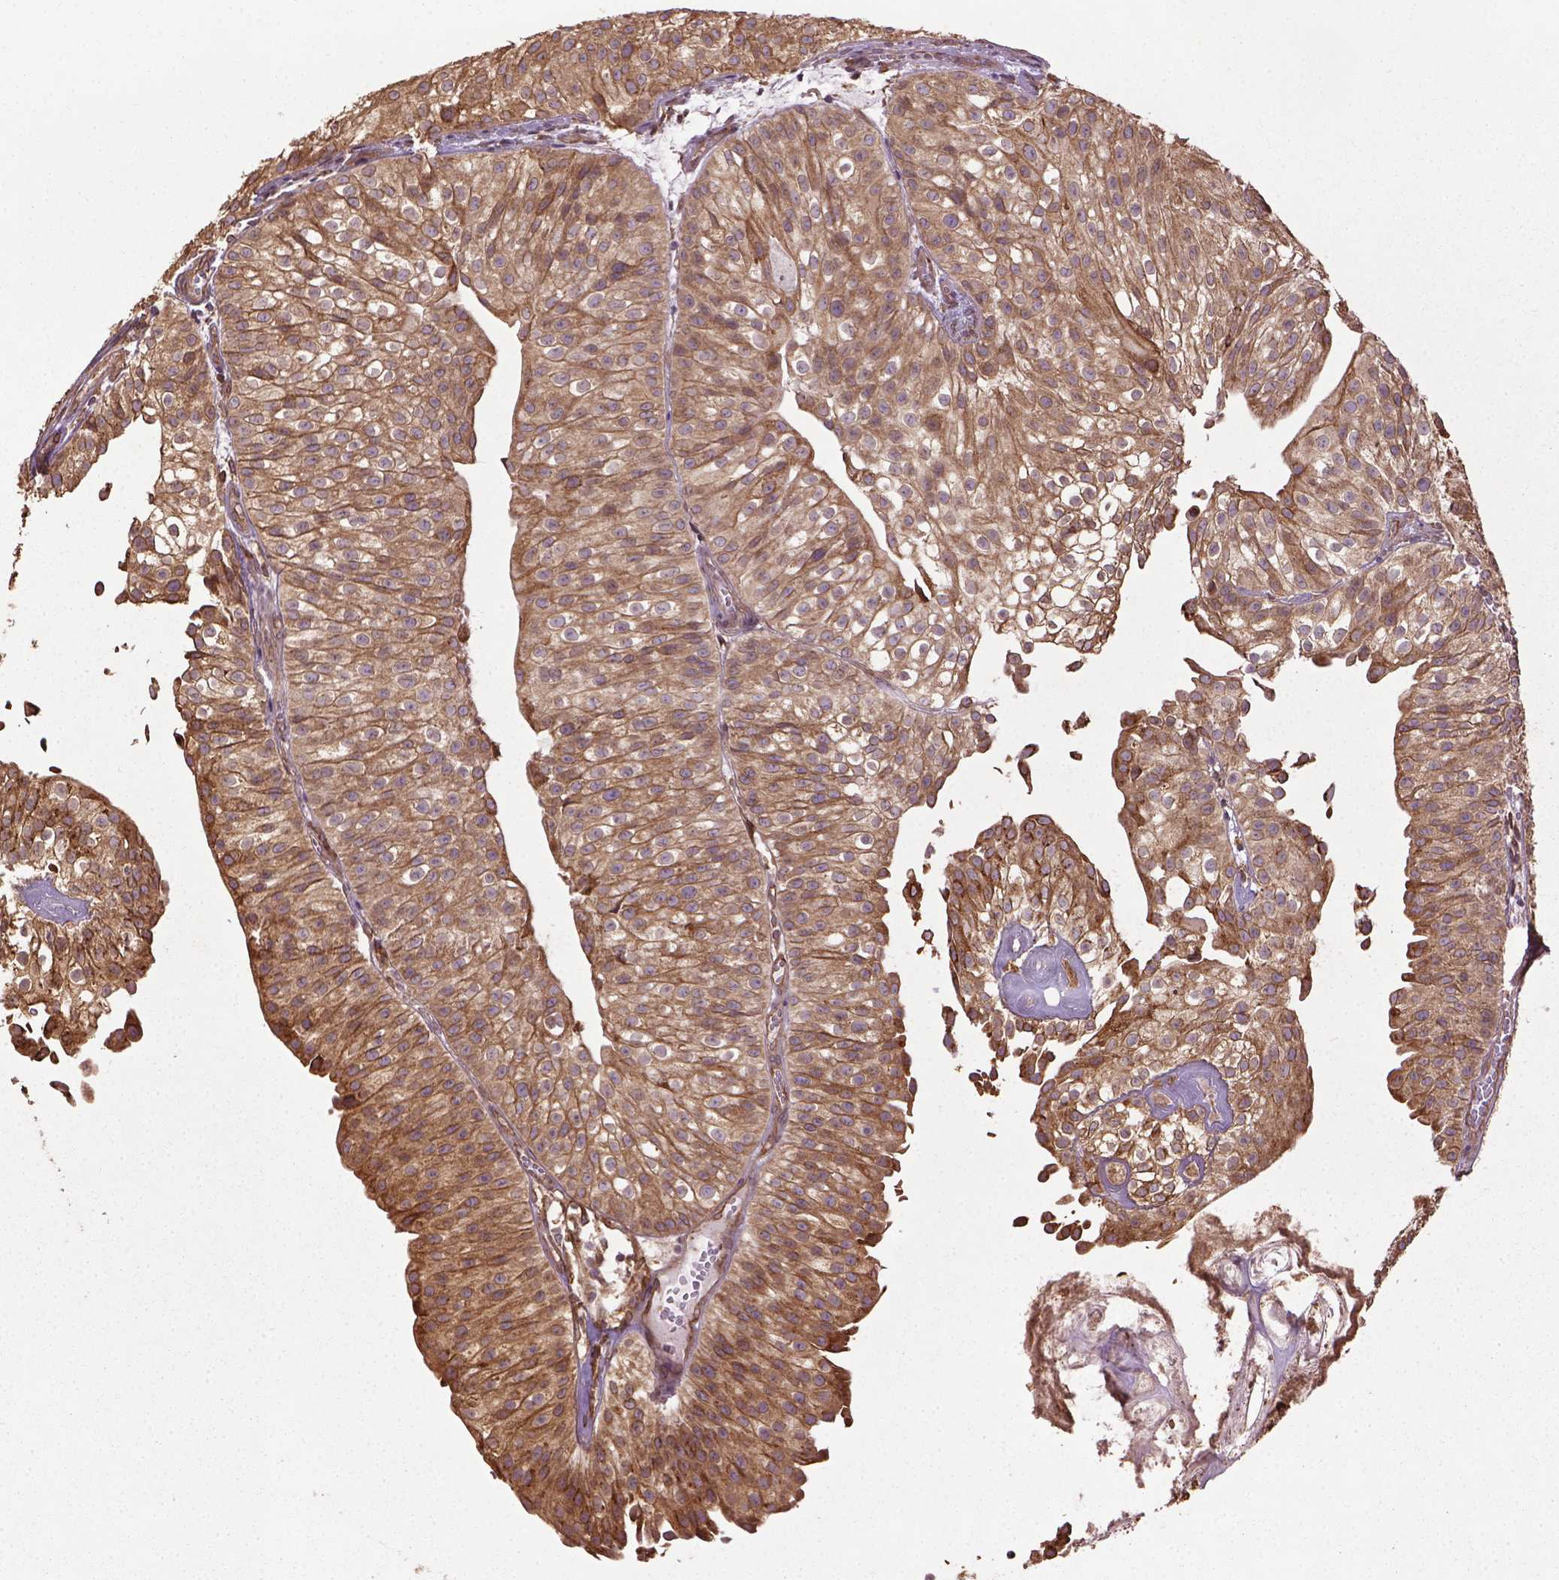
{"staining": {"intensity": "moderate", "quantity": ">75%", "location": "cytoplasmic/membranous"}, "tissue": "urothelial cancer", "cell_type": "Tumor cells", "image_type": "cancer", "snomed": [{"axis": "morphology", "description": "Urothelial carcinoma, Low grade"}, {"axis": "topography", "description": "Urinary bladder"}], "caption": "DAB (3,3'-diaminobenzidine) immunohistochemical staining of human urothelial cancer exhibits moderate cytoplasmic/membranous protein positivity in about >75% of tumor cells. The protein is shown in brown color, while the nuclei are stained blue.", "gene": "GAS1", "patient": {"sex": "male", "age": 70}}